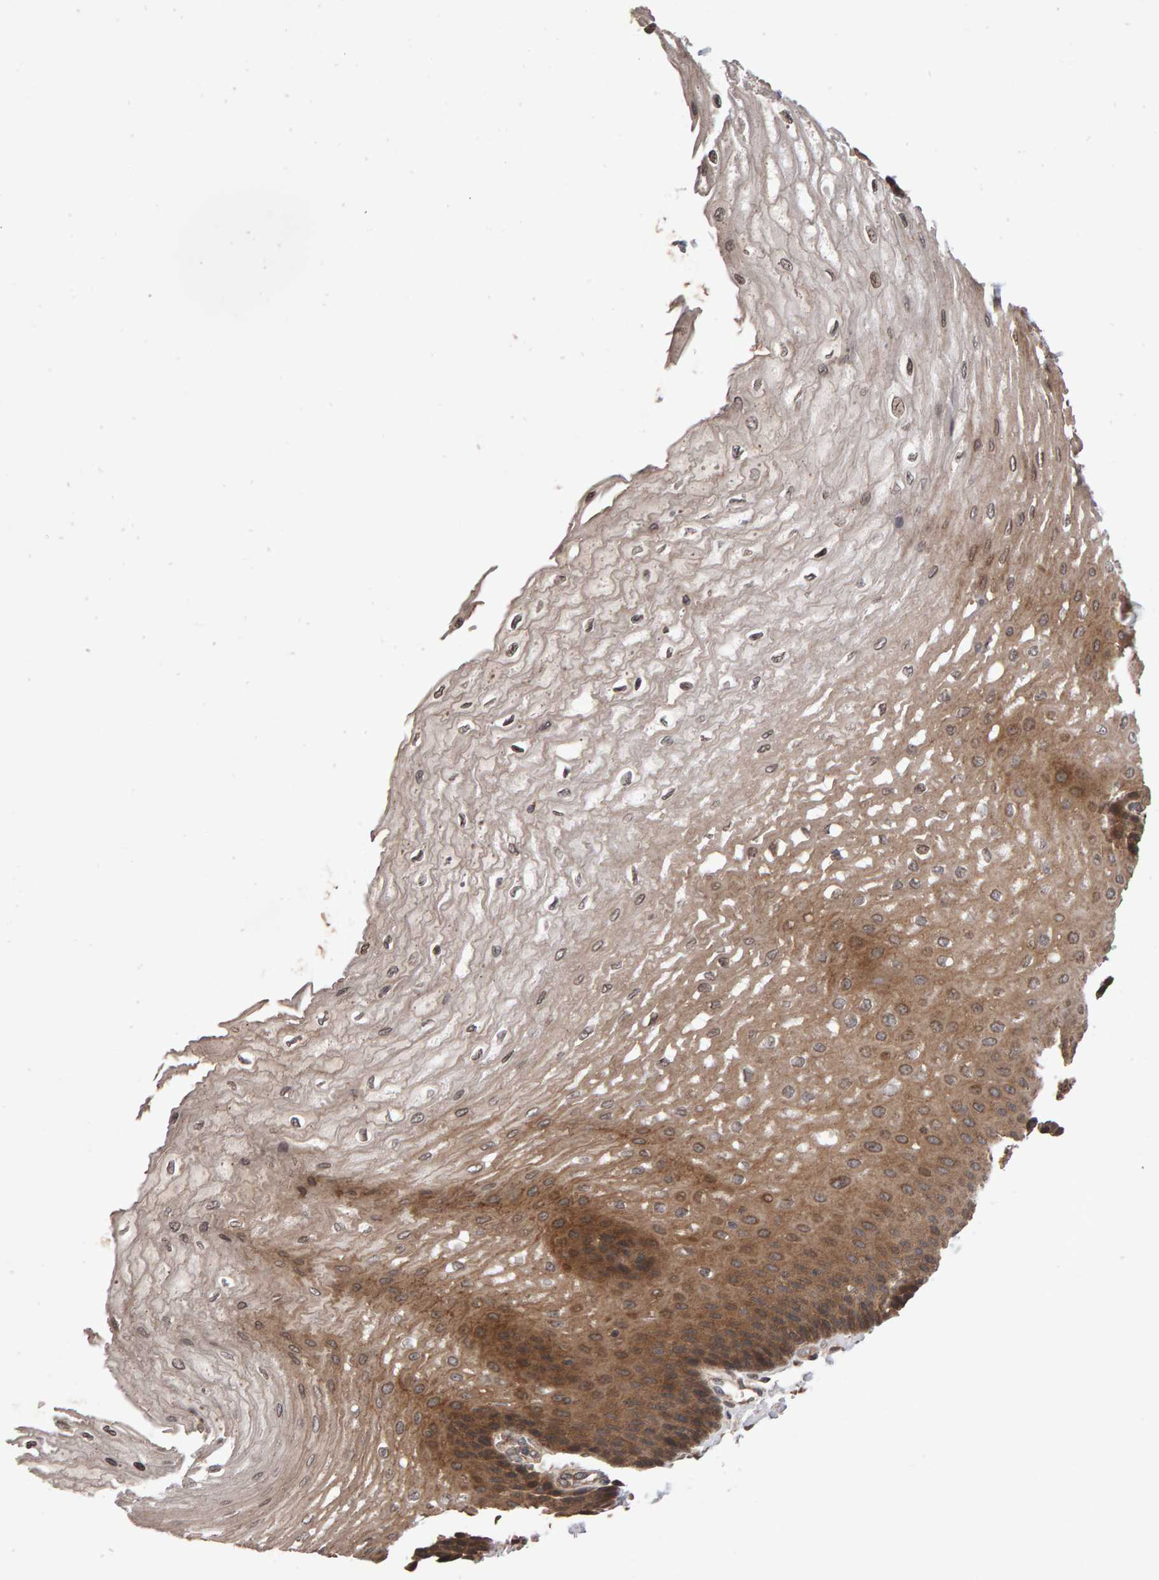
{"staining": {"intensity": "moderate", "quantity": ">75%", "location": "cytoplasmic/membranous"}, "tissue": "esophagus", "cell_type": "Squamous epithelial cells", "image_type": "normal", "snomed": [{"axis": "morphology", "description": "Normal tissue, NOS"}, {"axis": "topography", "description": "Esophagus"}], "caption": "Immunohistochemistry (IHC) of benign human esophagus demonstrates medium levels of moderate cytoplasmic/membranous expression in approximately >75% of squamous epithelial cells.", "gene": "SCRIB", "patient": {"sex": "female", "age": 72}}